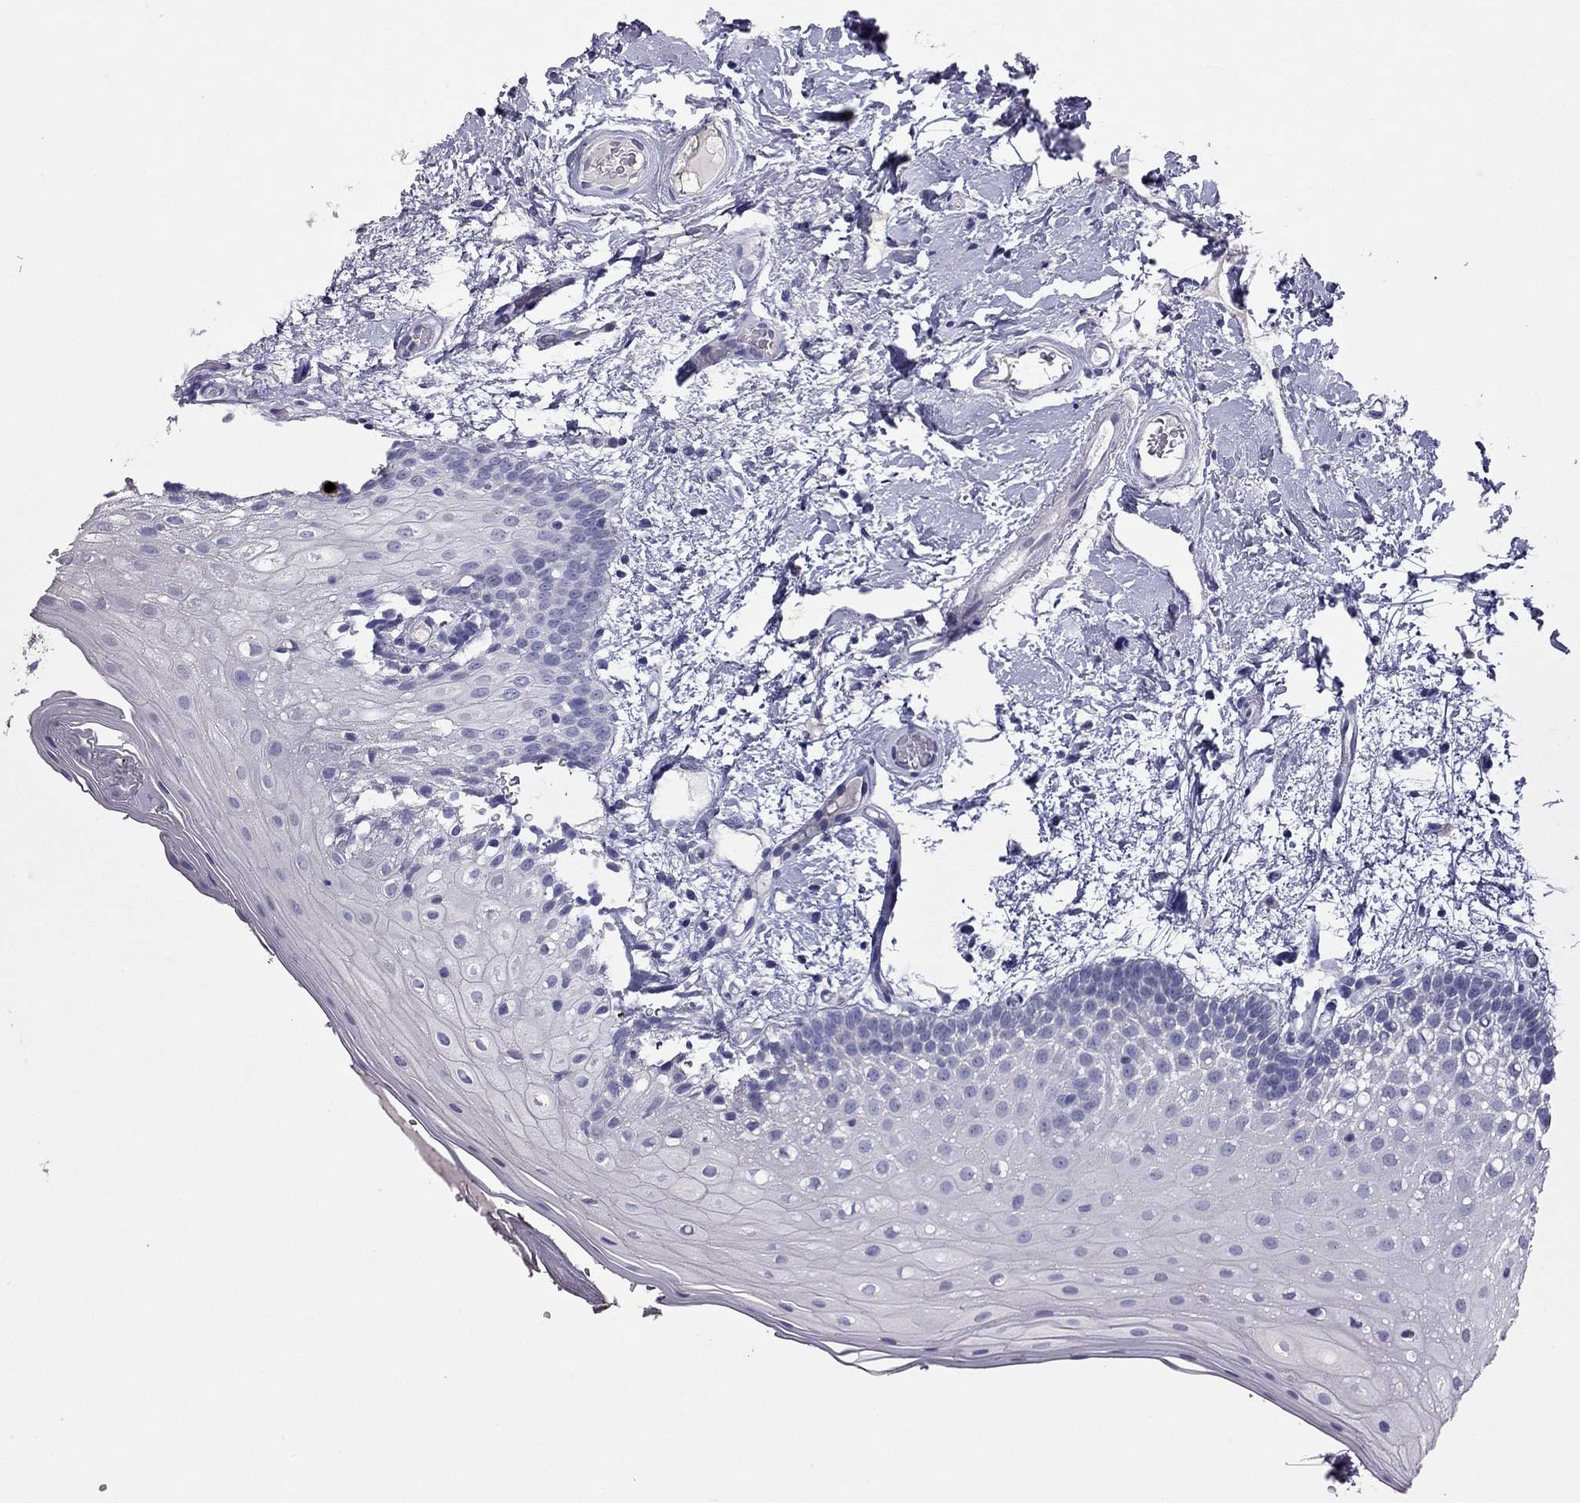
{"staining": {"intensity": "negative", "quantity": "none", "location": "none"}, "tissue": "oral mucosa", "cell_type": "Squamous epithelial cells", "image_type": "normal", "snomed": [{"axis": "morphology", "description": "Normal tissue, NOS"}, {"axis": "morphology", "description": "Squamous cell carcinoma, NOS"}, {"axis": "topography", "description": "Oral tissue"}, {"axis": "topography", "description": "Head-Neck"}], "caption": "This is an immunohistochemistry (IHC) histopathology image of benign oral mucosa. There is no staining in squamous epithelial cells.", "gene": "RHO", "patient": {"sex": "male", "age": 69}}